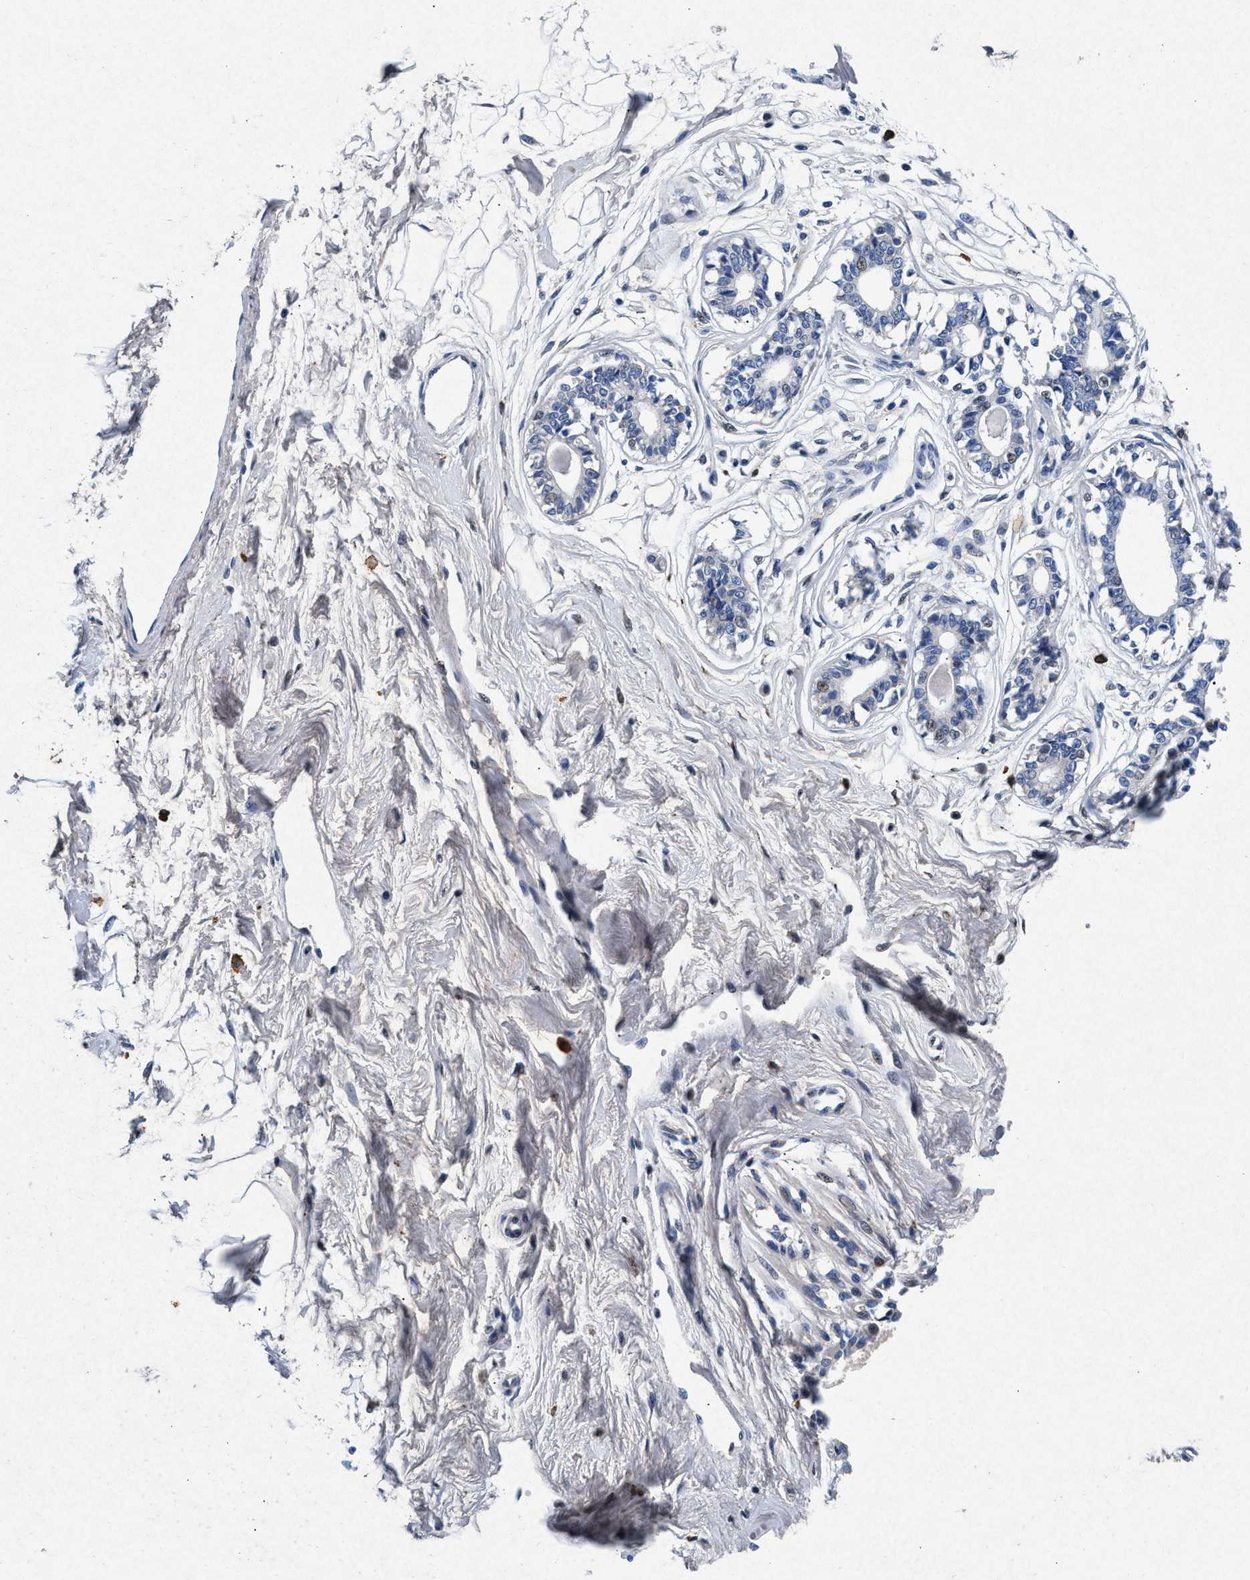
{"staining": {"intensity": "negative", "quantity": "none", "location": "none"}, "tissue": "breast", "cell_type": "Adipocytes", "image_type": "normal", "snomed": [{"axis": "morphology", "description": "Normal tissue, NOS"}, {"axis": "topography", "description": "Breast"}], "caption": "IHC of benign breast demonstrates no expression in adipocytes. (Immunohistochemistry, brightfield microscopy, high magnification).", "gene": "MAP6", "patient": {"sex": "female", "age": 45}}